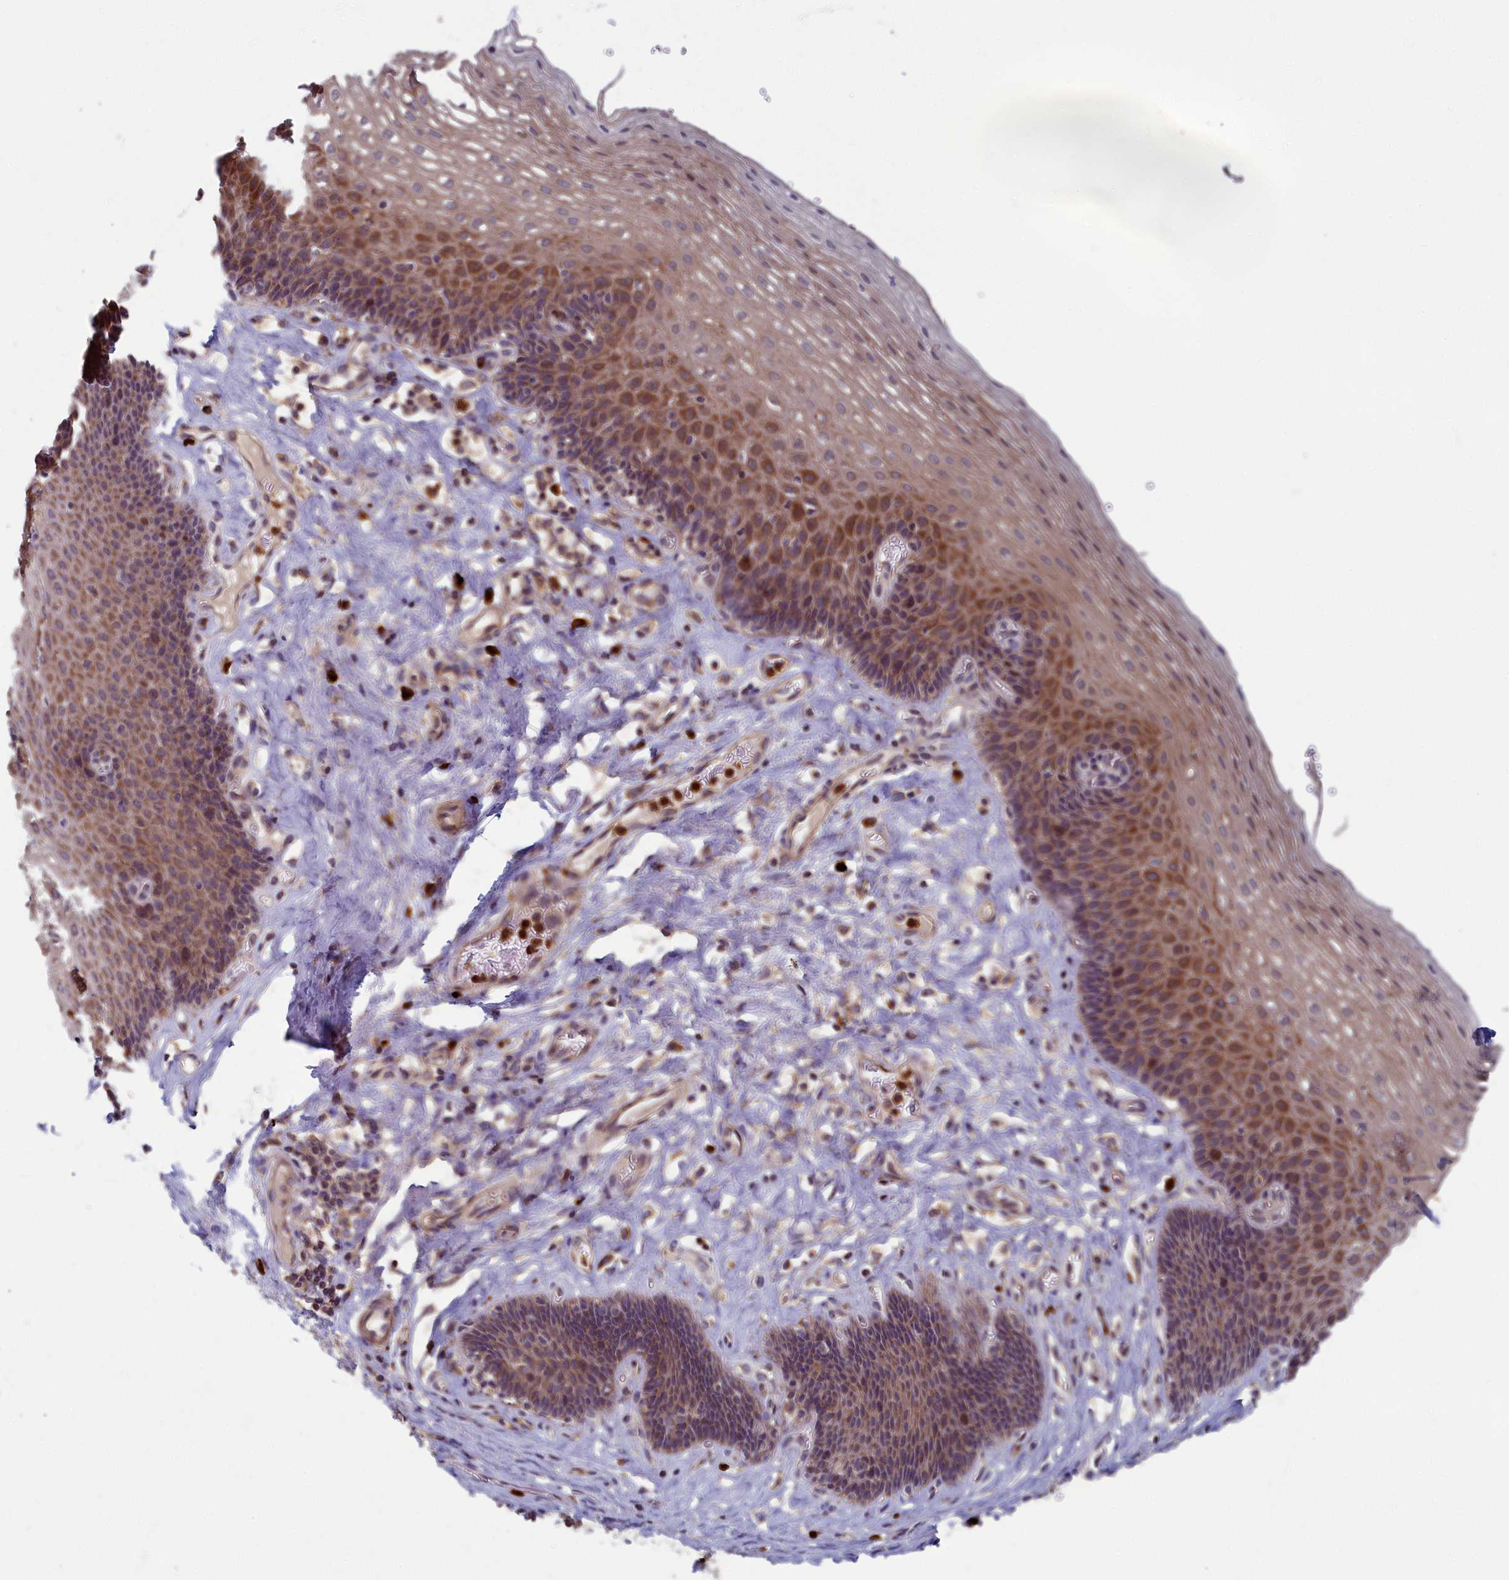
{"staining": {"intensity": "moderate", "quantity": ">75%", "location": "cytoplasmic/membranous"}, "tissue": "esophagus", "cell_type": "Squamous epithelial cells", "image_type": "normal", "snomed": [{"axis": "morphology", "description": "Normal tissue, NOS"}, {"axis": "topography", "description": "Esophagus"}], "caption": "High-magnification brightfield microscopy of normal esophagus stained with DAB (3,3'-diaminobenzidine) (brown) and counterstained with hematoxylin (blue). squamous epithelial cells exhibit moderate cytoplasmic/membranous expression is appreciated in approximately>75% of cells.", "gene": "TNK2", "patient": {"sex": "female", "age": 66}}